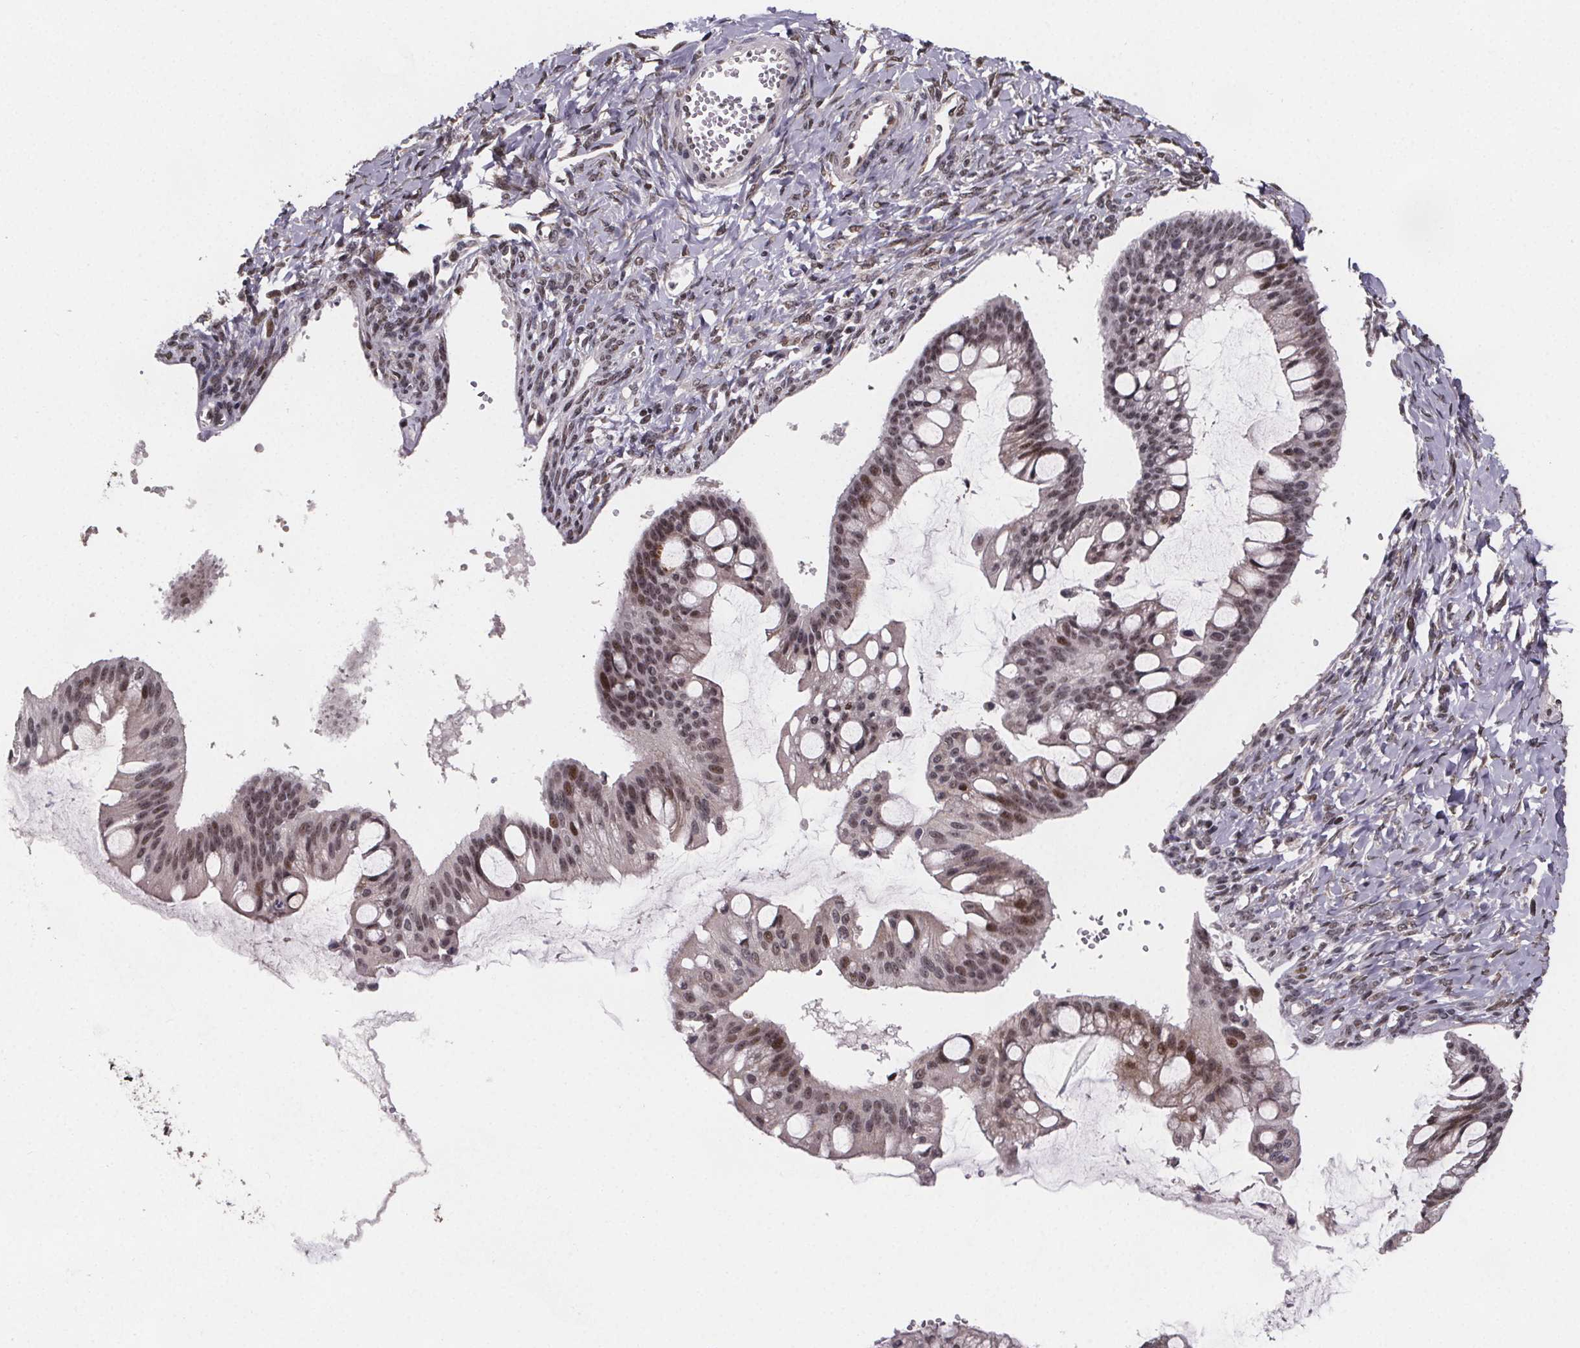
{"staining": {"intensity": "moderate", "quantity": "25%-75%", "location": "nuclear"}, "tissue": "ovarian cancer", "cell_type": "Tumor cells", "image_type": "cancer", "snomed": [{"axis": "morphology", "description": "Cystadenocarcinoma, mucinous, NOS"}, {"axis": "topography", "description": "Ovary"}], "caption": "Immunohistochemical staining of human ovarian cancer (mucinous cystadenocarcinoma) exhibits moderate nuclear protein staining in approximately 25%-75% of tumor cells.", "gene": "U2SURP", "patient": {"sex": "female", "age": 73}}